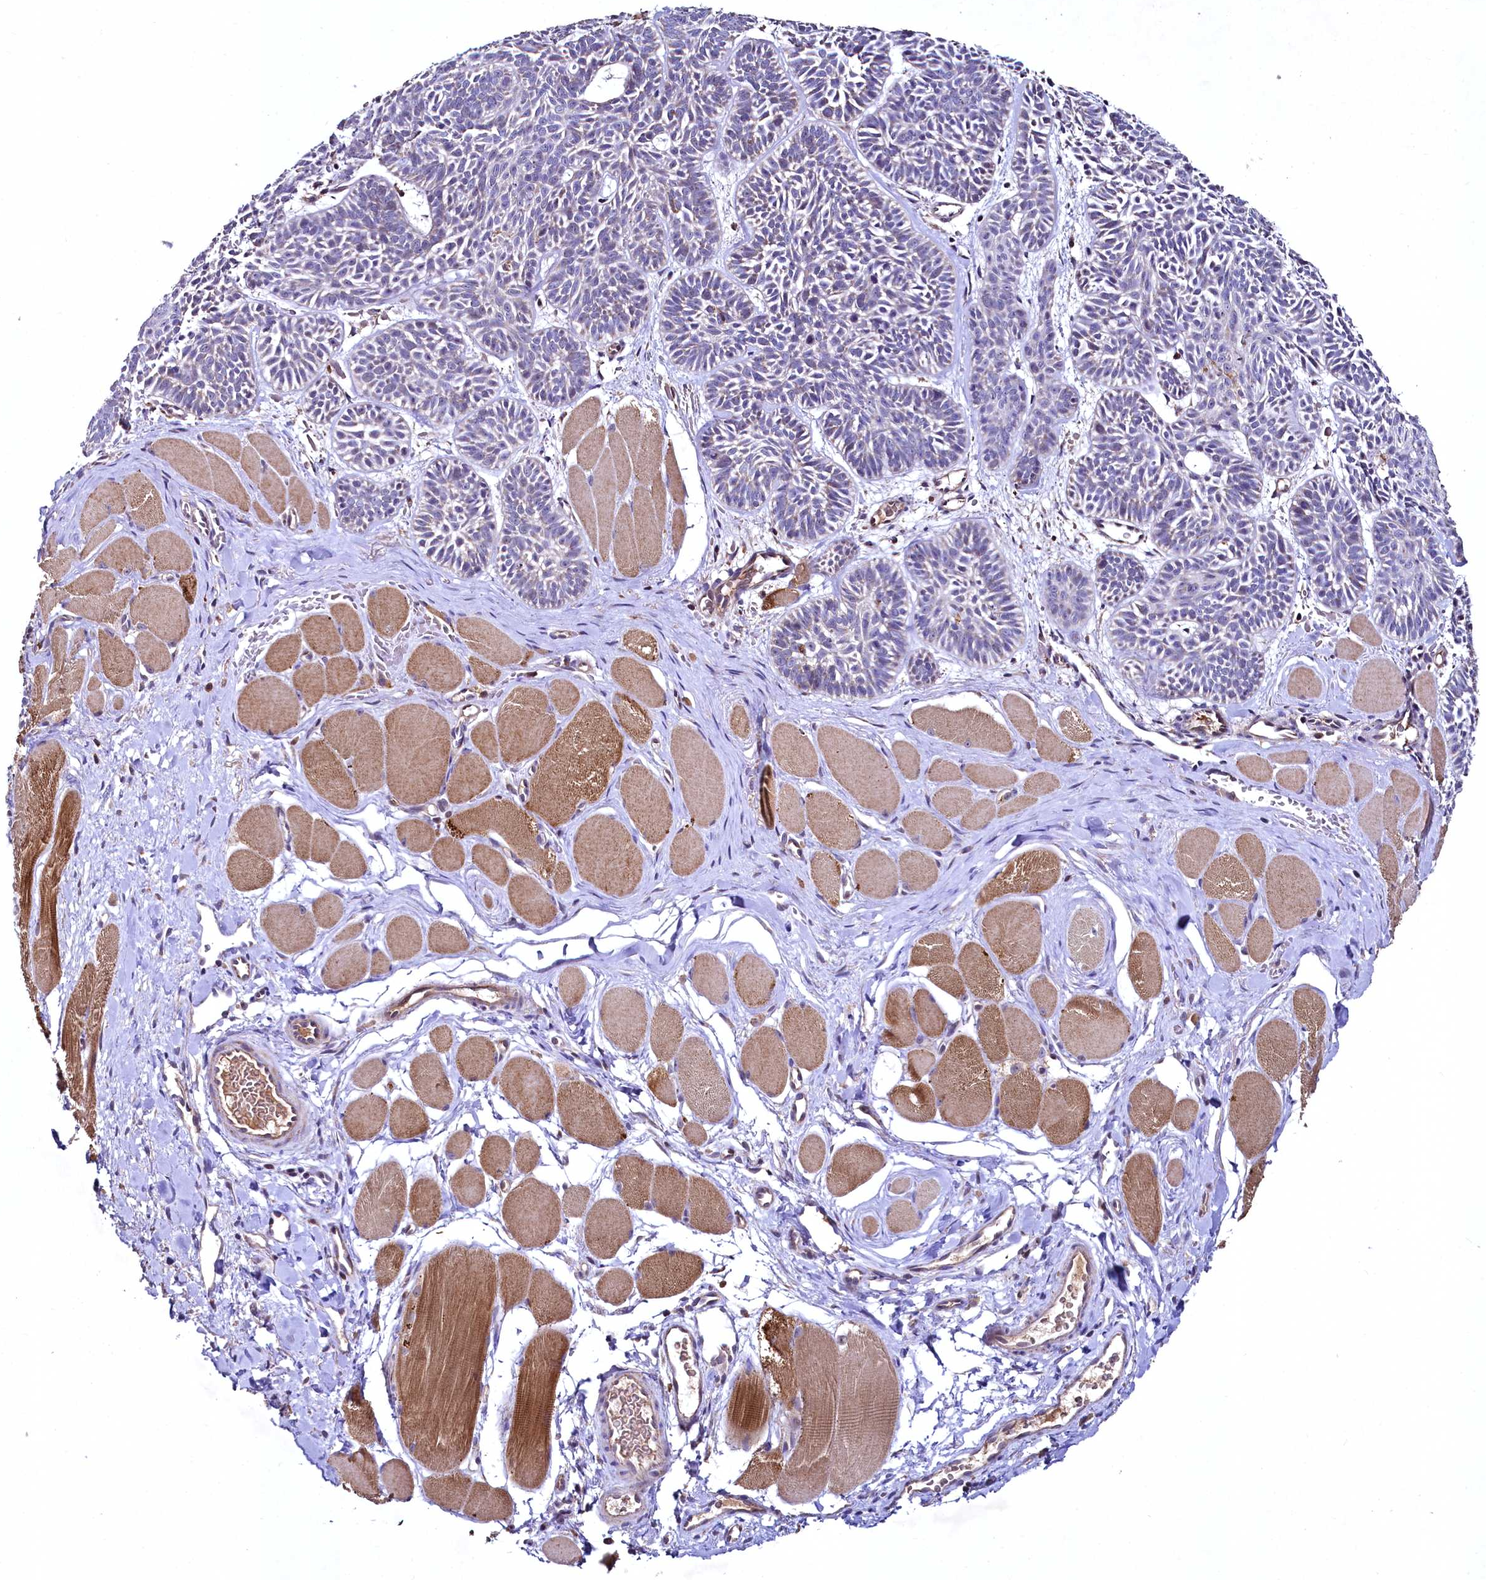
{"staining": {"intensity": "negative", "quantity": "none", "location": "none"}, "tissue": "skin cancer", "cell_type": "Tumor cells", "image_type": "cancer", "snomed": [{"axis": "morphology", "description": "Basal cell carcinoma"}, {"axis": "topography", "description": "Skin"}], "caption": "Protein analysis of skin cancer reveals no significant staining in tumor cells.", "gene": "METTL4", "patient": {"sex": "male", "age": 85}}